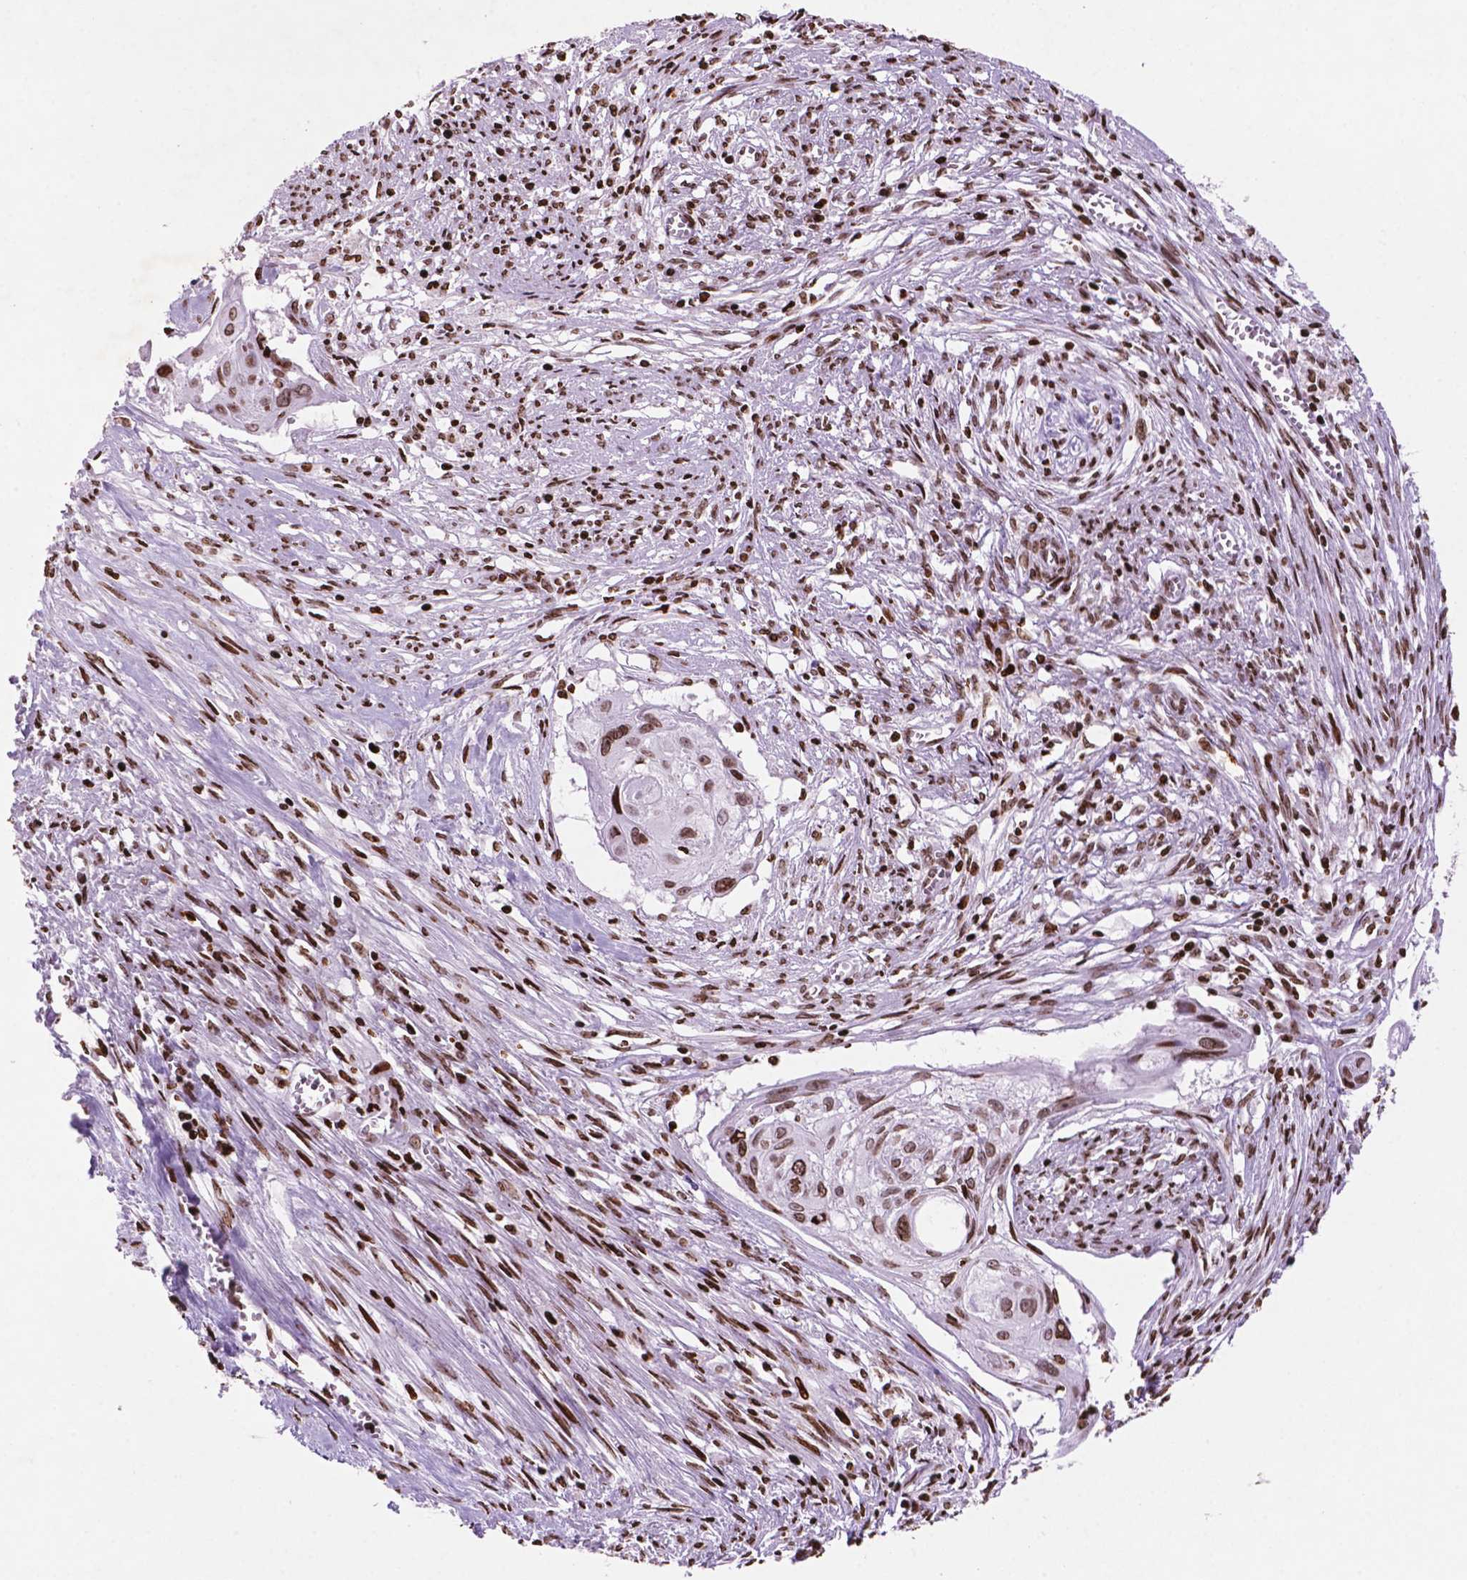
{"staining": {"intensity": "moderate", "quantity": ">75%", "location": "nuclear"}, "tissue": "cervical cancer", "cell_type": "Tumor cells", "image_type": "cancer", "snomed": [{"axis": "morphology", "description": "Squamous cell carcinoma, NOS"}, {"axis": "topography", "description": "Cervix"}], "caption": "Immunohistochemical staining of human squamous cell carcinoma (cervical) shows medium levels of moderate nuclear expression in about >75% of tumor cells. (DAB (3,3'-diaminobenzidine) IHC, brown staining for protein, blue staining for nuclei).", "gene": "TMEM250", "patient": {"sex": "female", "age": 49}}